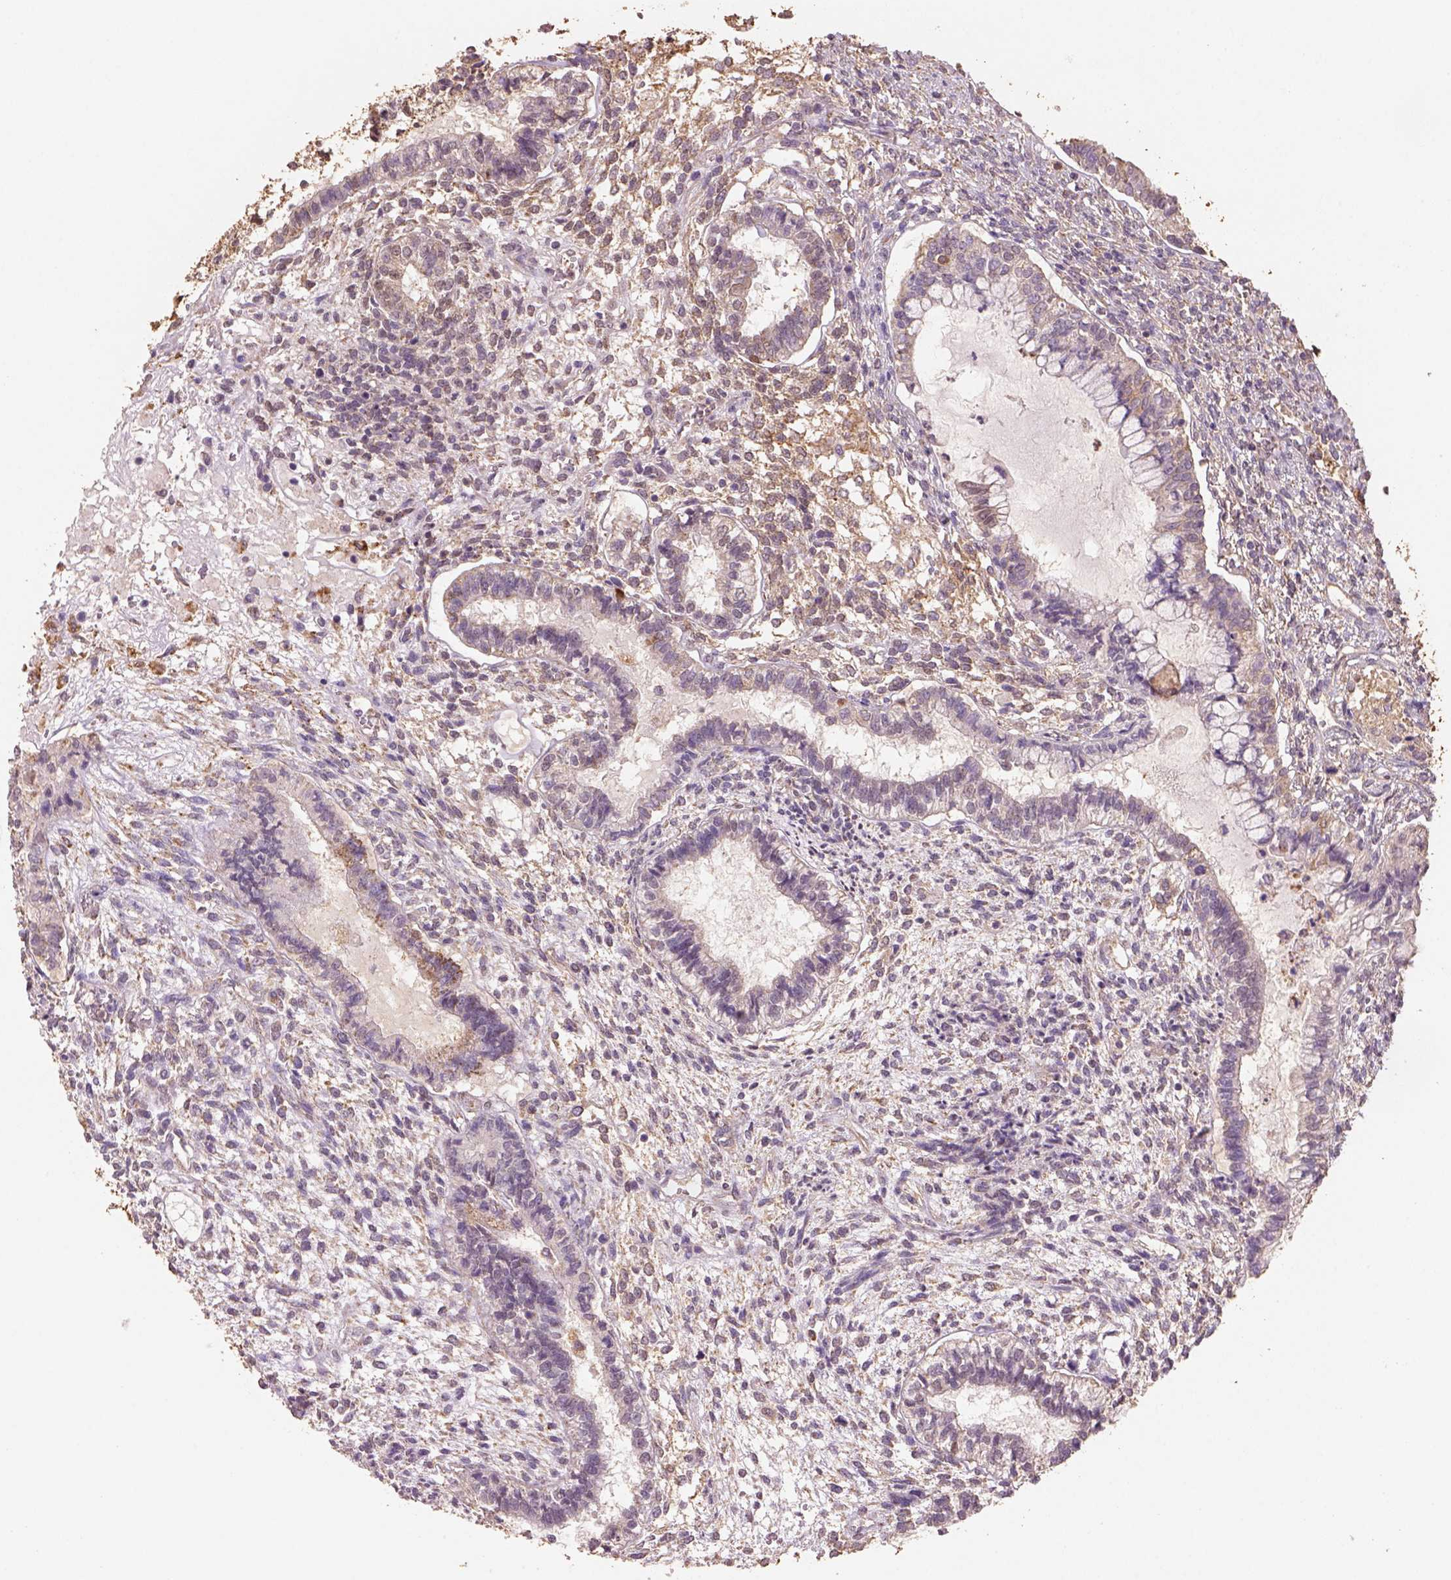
{"staining": {"intensity": "moderate", "quantity": "25%-75%", "location": "cytoplasmic/membranous"}, "tissue": "testis cancer", "cell_type": "Tumor cells", "image_type": "cancer", "snomed": [{"axis": "morphology", "description": "Carcinoma, Embryonal, NOS"}, {"axis": "topography", "description": "Testis"}], "caption": "Immunohistochemical staining of testis cancer (embryonal carcinoma) exhibits medium levels of moderate cytoplasmic/membranous positivity in about 25%-75% of tumor cells.", "gene": "AP2B1", "patient": {"sex": "male", "age": 37}}